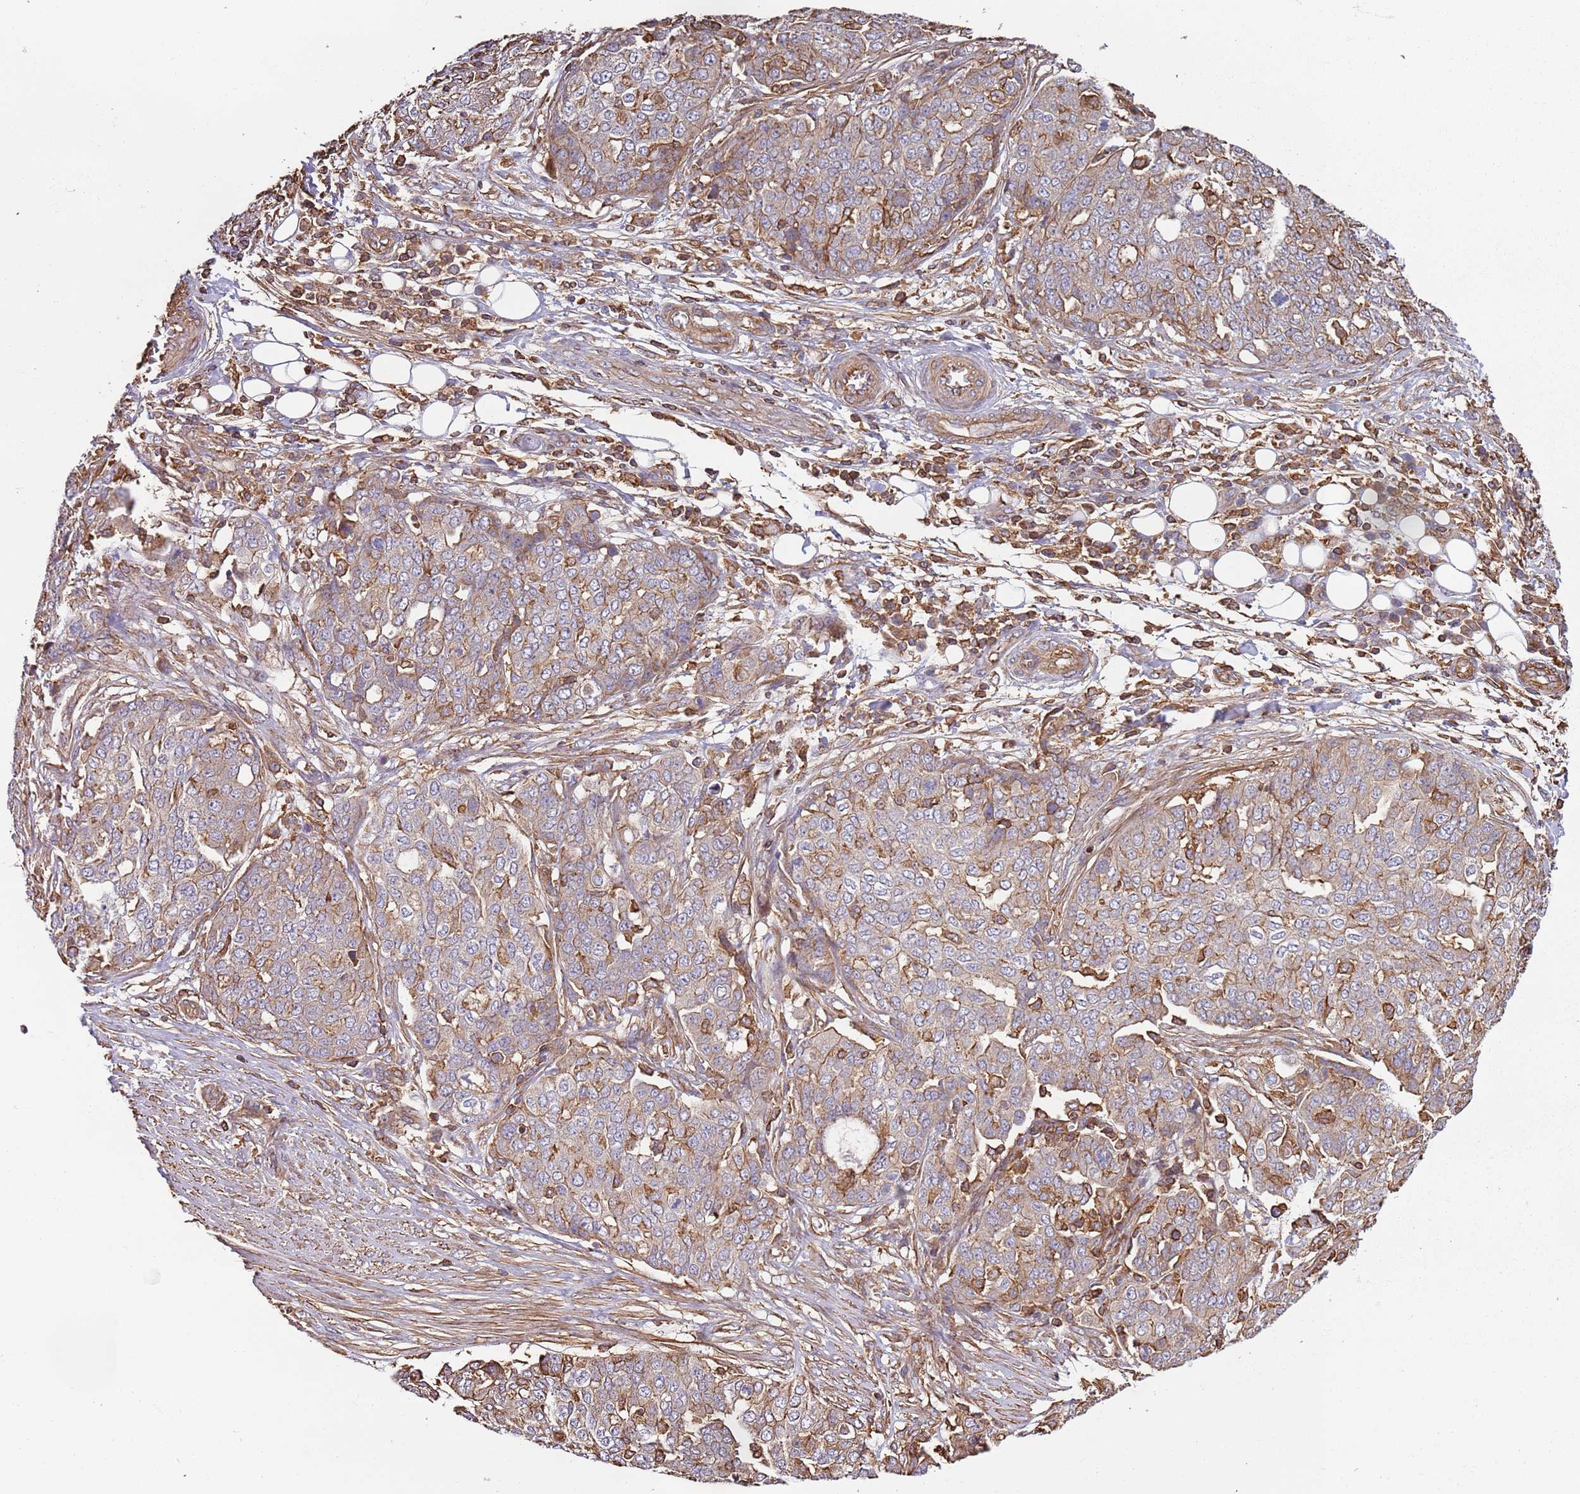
{"staining": {"intensity": "weak", "quantity": "25%-75%", "location": "cytoplasmic/membranous"}, "tissue": "ovarian cancer", "cell_type": "Tumor cells", "image_type": "cancer", "snomed": [{"axis": "morphology", "description": "Cystadenocarcinoma, serous, NOS"}, {"axis": "topography", "description": "Soft tissue"}, {"axis": "topography", "description": "Ovary"}], "caption": "A brown stain highlights weak cytoplasmic/membranous expression of a protein in serous cystadenocarcinoma (ovarian) tumor cells.", "gene": "CYP2U1", "patient": {"sex": "female", "age": 57}}